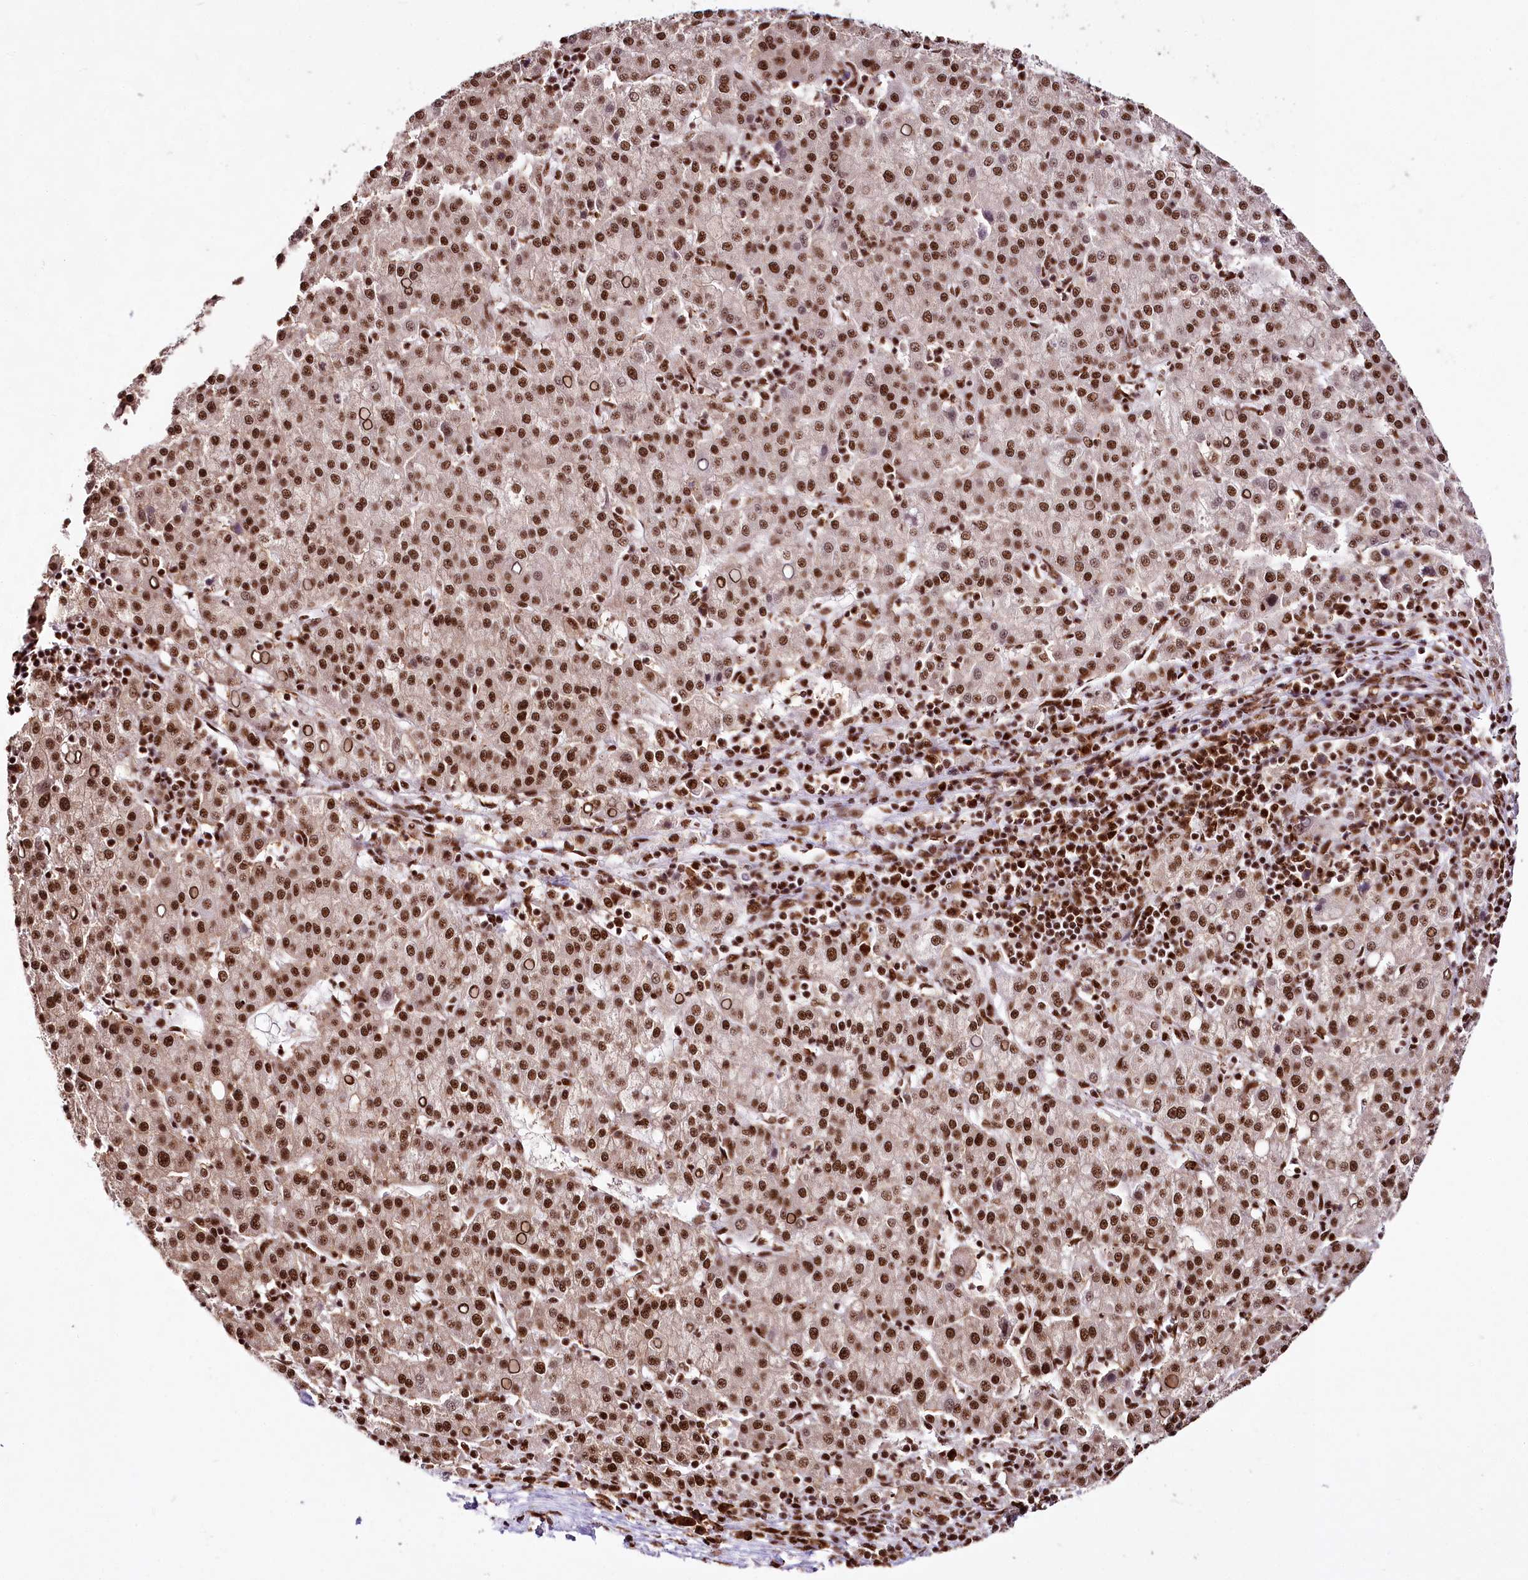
{"staining": {"intensity": "strong", "quantity": ">75%", "location": "nuclear"}, "tissue": "liver cancer", "cell_type": "Tumor cells", "image_type": "cancer", "snomed": [{"axis": "morphology", "description": "Carcinoma, Hepatocellular, NOS"}, {"axis": "topography", "description": "Liver"}], "caption": "Liver cancer (hepatocellular carcinoma) tissue shows strong nuclear positivity in approximately >75% of tumor cells The staining is performed using DAB (3,3'-diaminobenzidine) brown chromogen to label protein expression. The nuclei are counter-stained blue using hematoxylin.", "gene": "SMARCE1", "patient": {"sex": "female", "age": 58}}